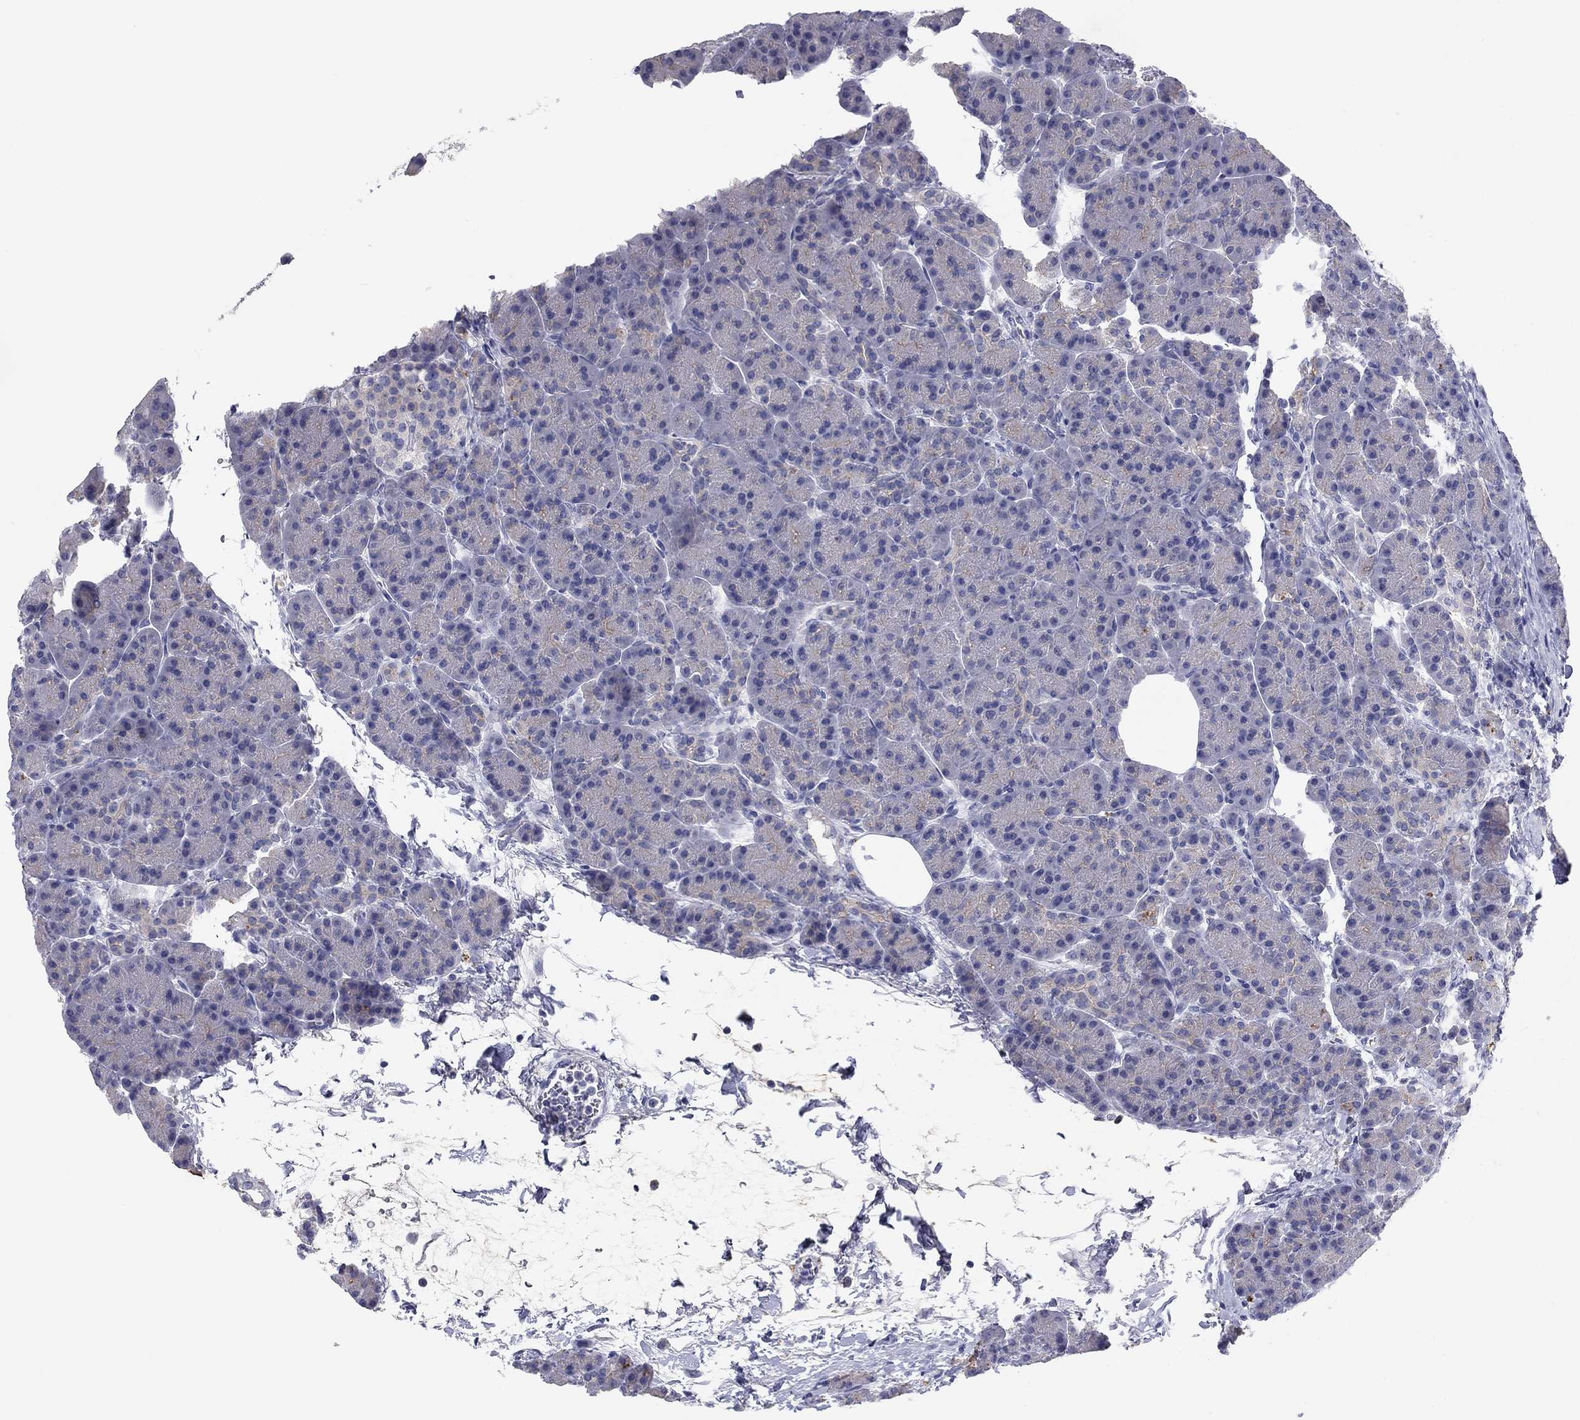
{"staining": {"intensity": "moderate", "quantity": "<25%", "location": "cytoplasmic/membranous"}, "tissue": "pancreas", "cell_type": "Exocrine glandular cells", "image_type": "normal", "snomed": [{"axis": "morphology", "description": "Normal tissue, NOS"}, {"axis": "topography", "description": "Pancreas"}], "caption": "This histopathology image shows unremarkable pancreas stained with IHC to label a protein in brown. The cytoplasmic/membranous of exocrine glandular cells show moderate positivity for the protein. Nuclei are counter-stained blue.", "gene": "CNTNAP4", "patient": {"sex": "female", "age": 63}}